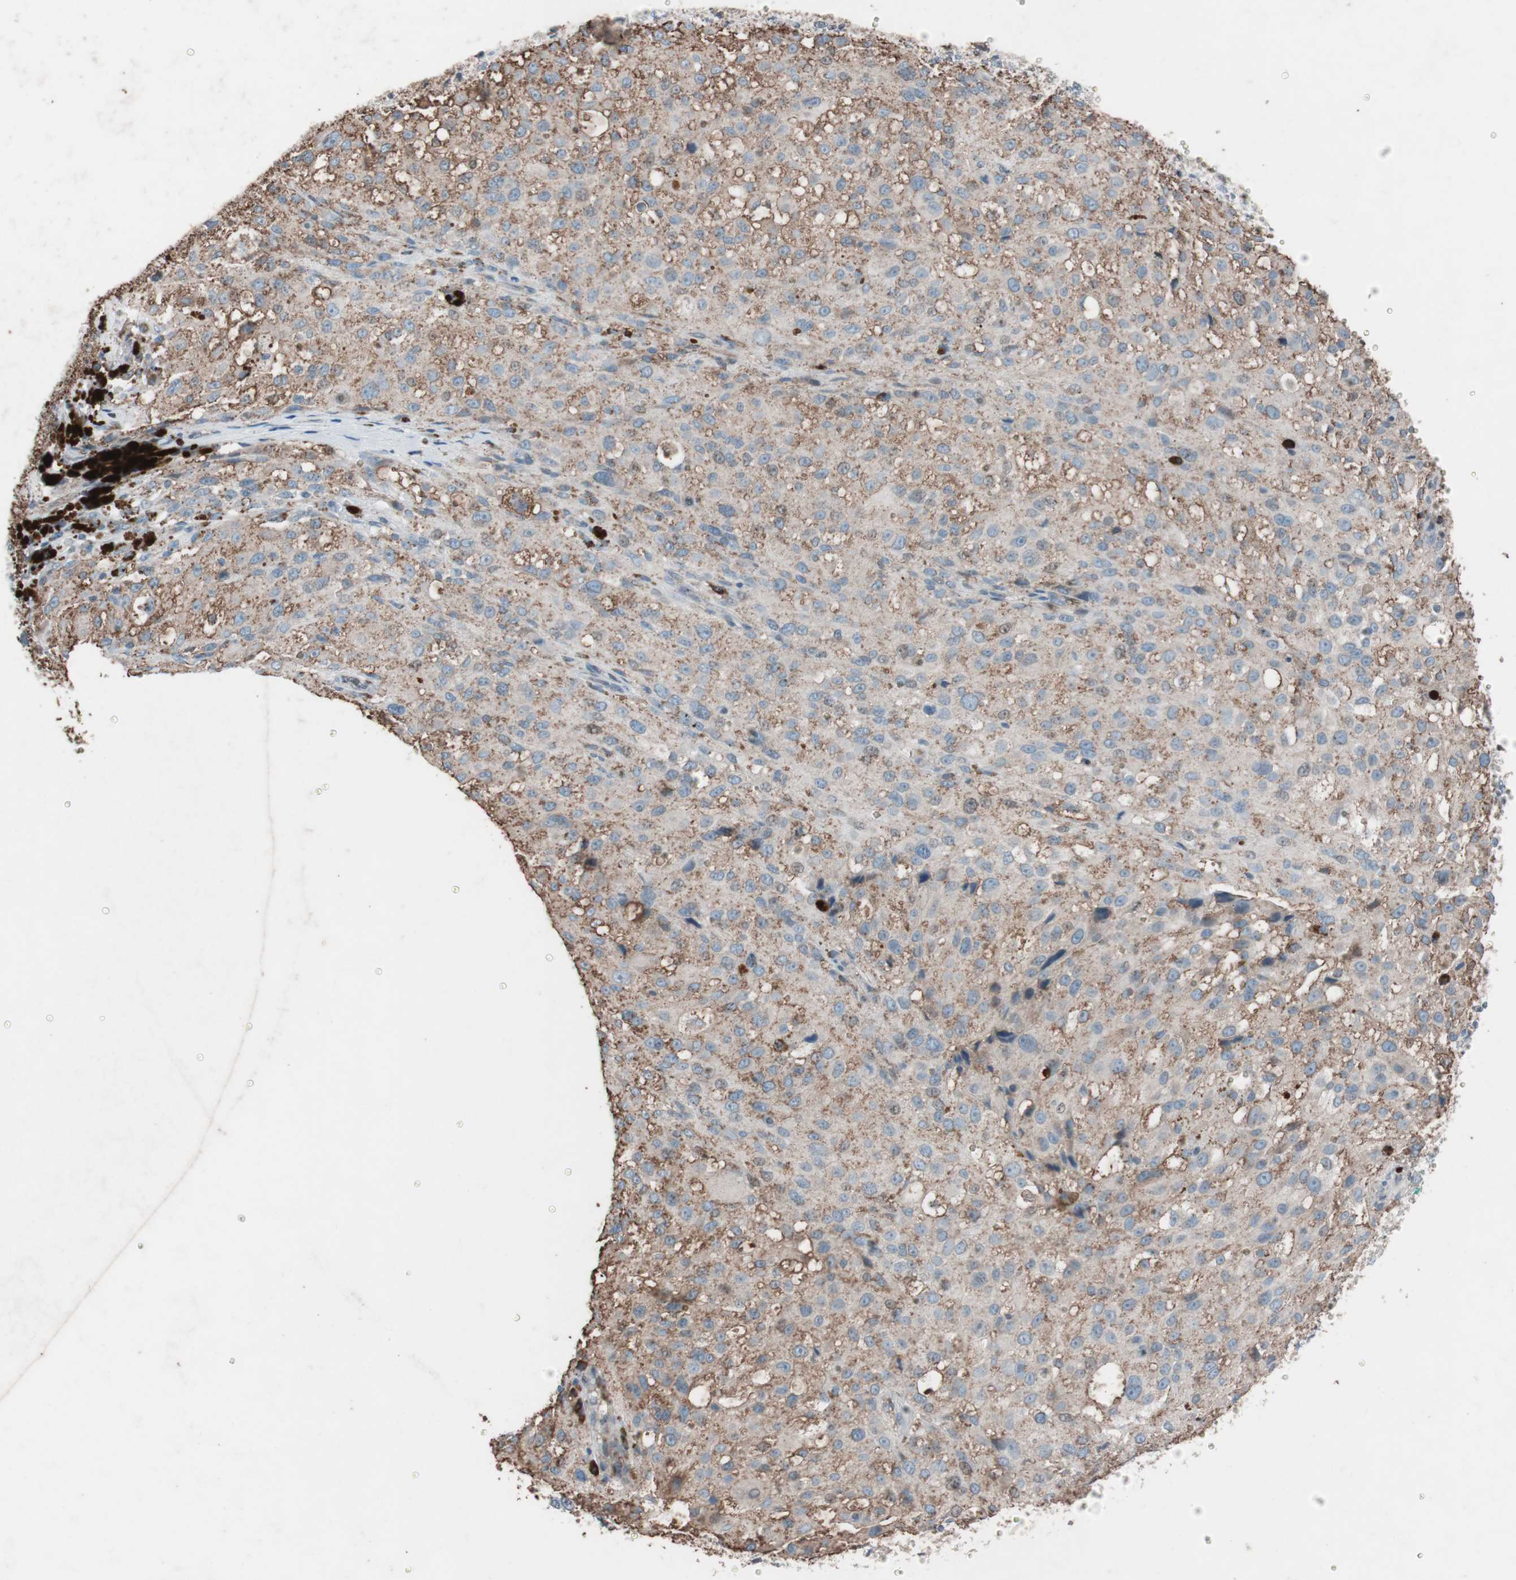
{"staining": {"intensity": "moderate", "quantity": "25%-75%", "location": "cytoplasmic/membranous"}, "tissue": "melanoma", "cell_type": "Tumor cells", "image_type": "cancer", "snomed": [{"axis": "morphology", "description": "Necrosis, NOS"}, {"axis": "morphology", "description": "Malignant melanoma, NOS"}, {"axis": "topography", "description": "Skin"}], "caption": "A histopathology image of melanoma stained for a protein demonstrates moderate cytoplasmic/membranous brown staining in tumor cells.", "gene": "GRB7", "patient": {"sex": "female", "age": 87}}